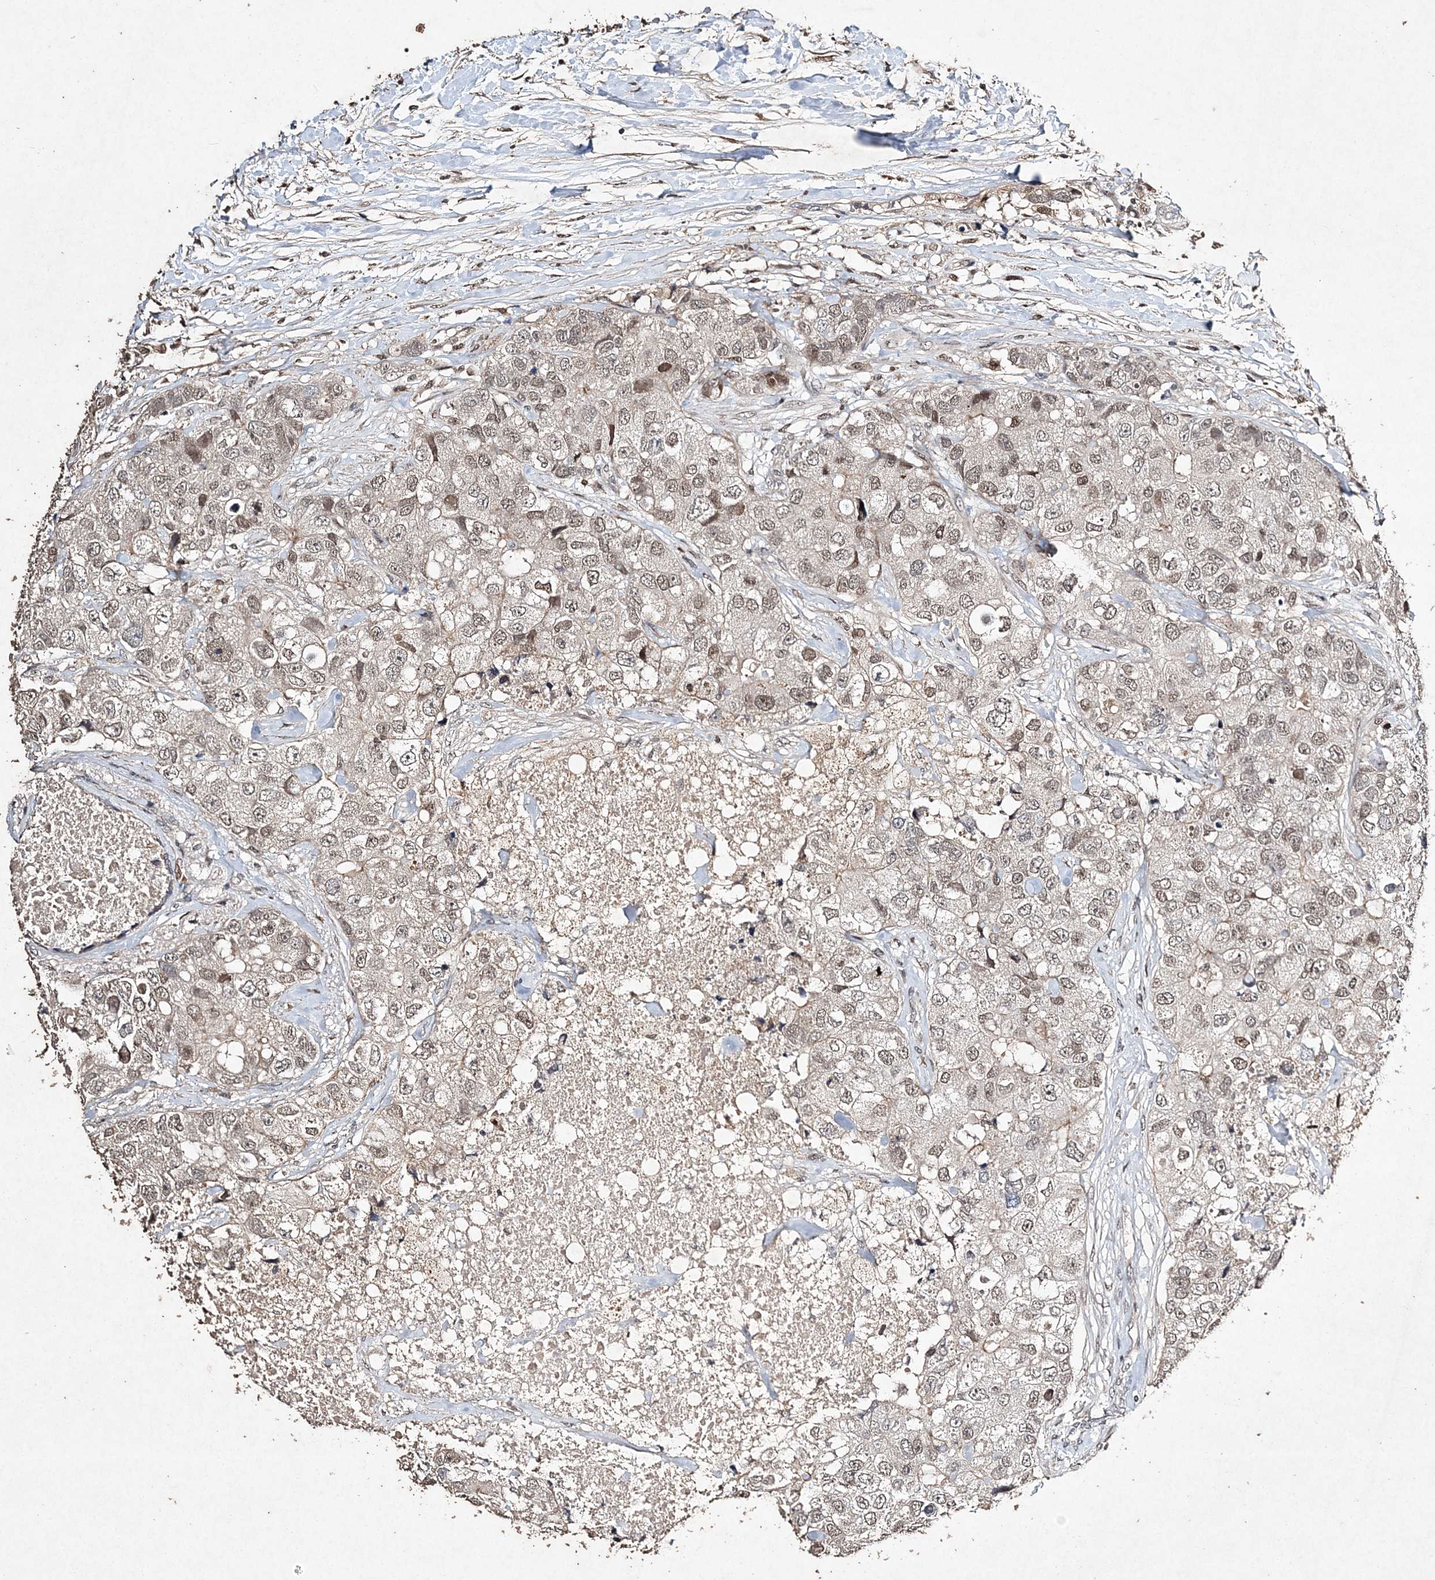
{"staining": {"intensity": "moderate", "quantity": "25%-75%", "location": "nuclear"}, "tissue": "breast cancer", "cell_type": "Tumor cells", "image_type": "cancer", "snomed": [{"axis": "morphology", "description": "Duct carcinoma"}, {"axis": "topography", "description": "Breast"}], "caption": "Human breast invasive ductal carcinoma stained with a brown dye shows moderate nuclear positive positivity in approximately 25%-75% of tumor cells.", "gene": "C3orf38", "patient": {"sex": "female", "age": 62}}